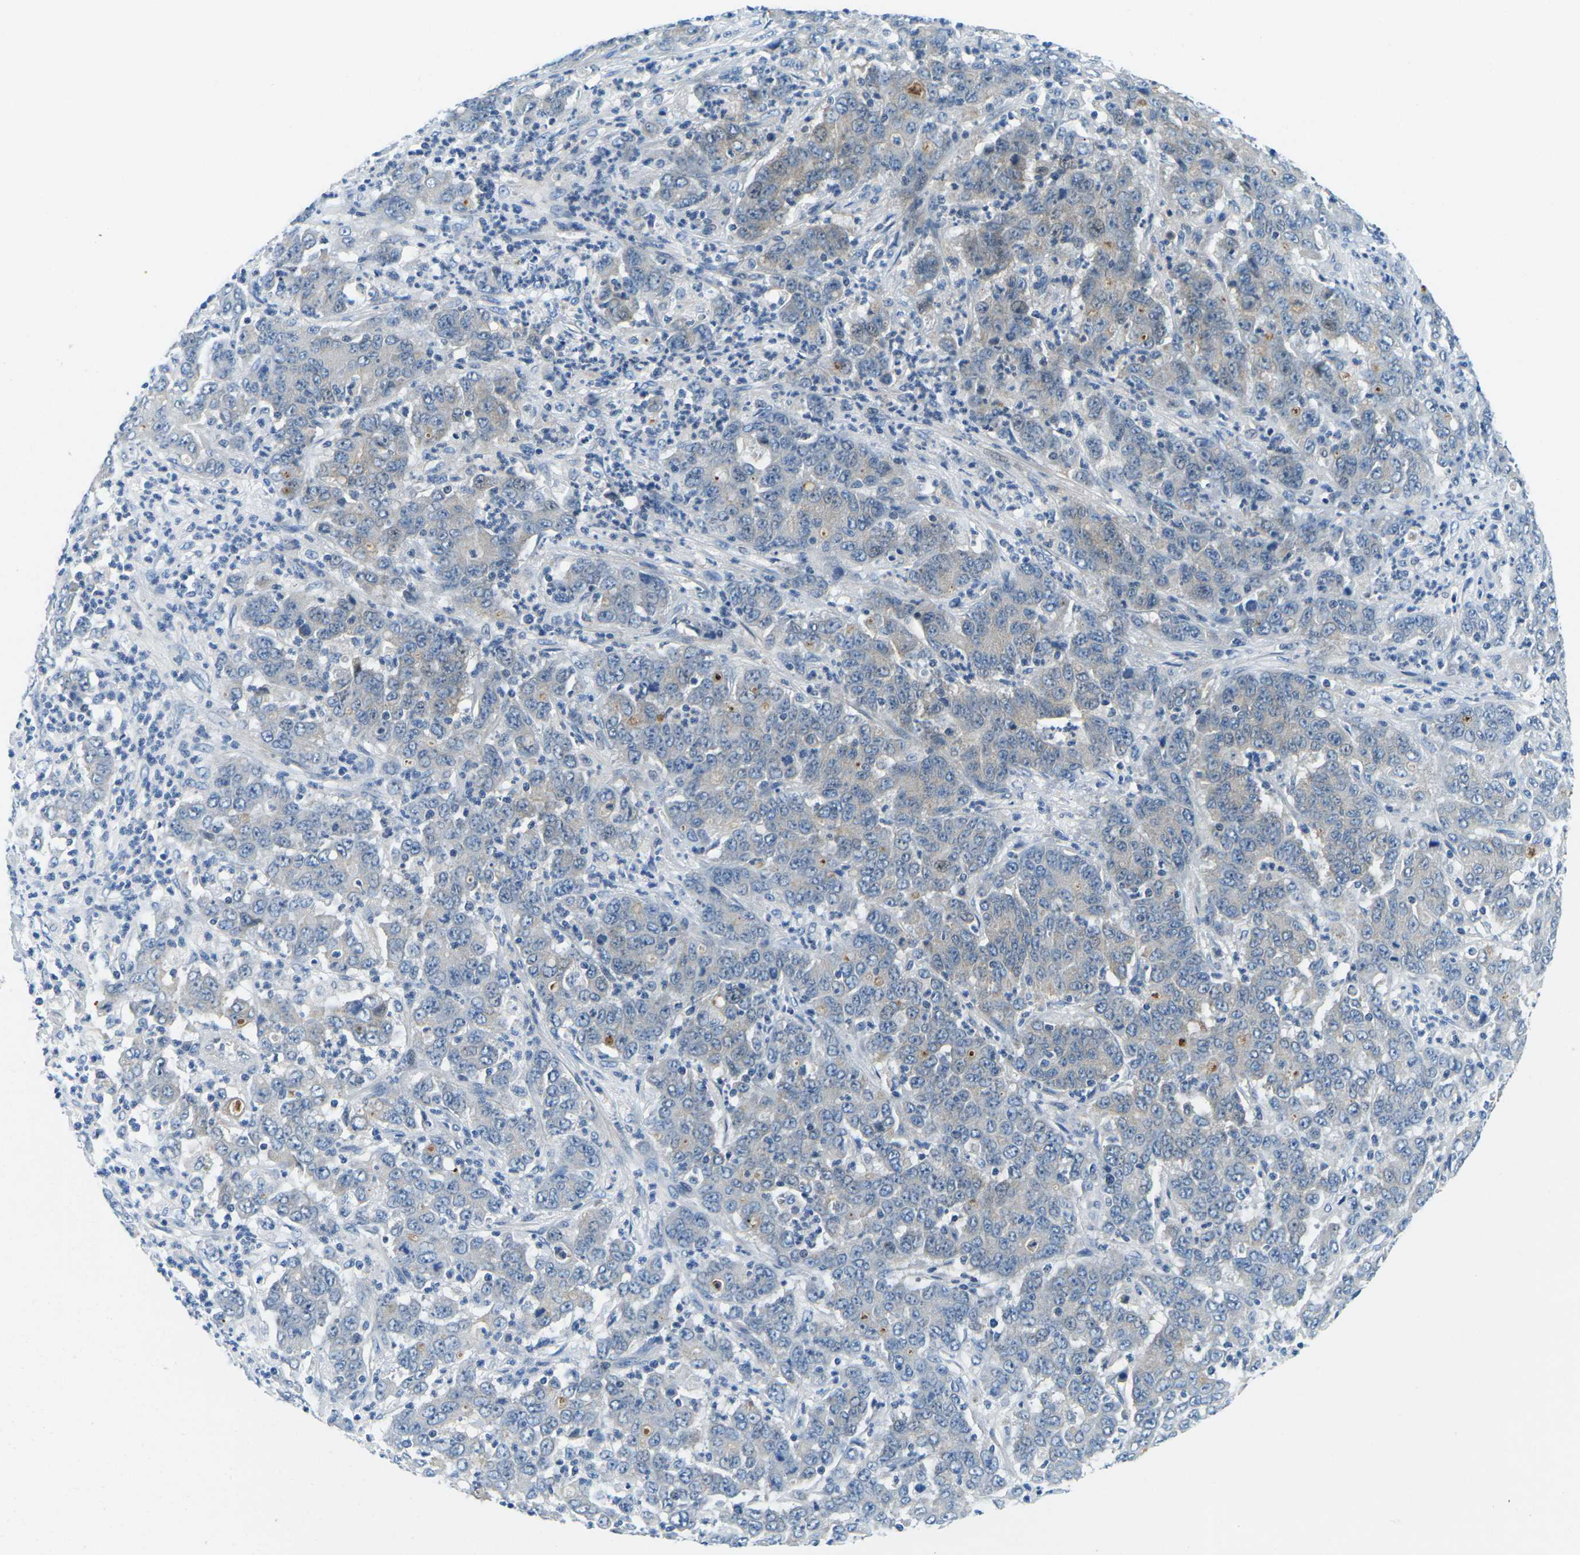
{"staining": {"intensity": "negative", "quantity": "none", "location": "none"}, "tissue": "stomach cancer", "cell_type": "Tumor cells", "image_type": "cancer", "snomed": [{"axis": "morphology", "description": "Adenocarcinoma, NOS"}, {"axis": "topography", "description": "Stomach, lower"}], "caption": "Tumor cells are negative for protein expression in human adenocarcinoma (stomach).", "gene": "CFB", "patient": {"sex": "female", "age": 71}}